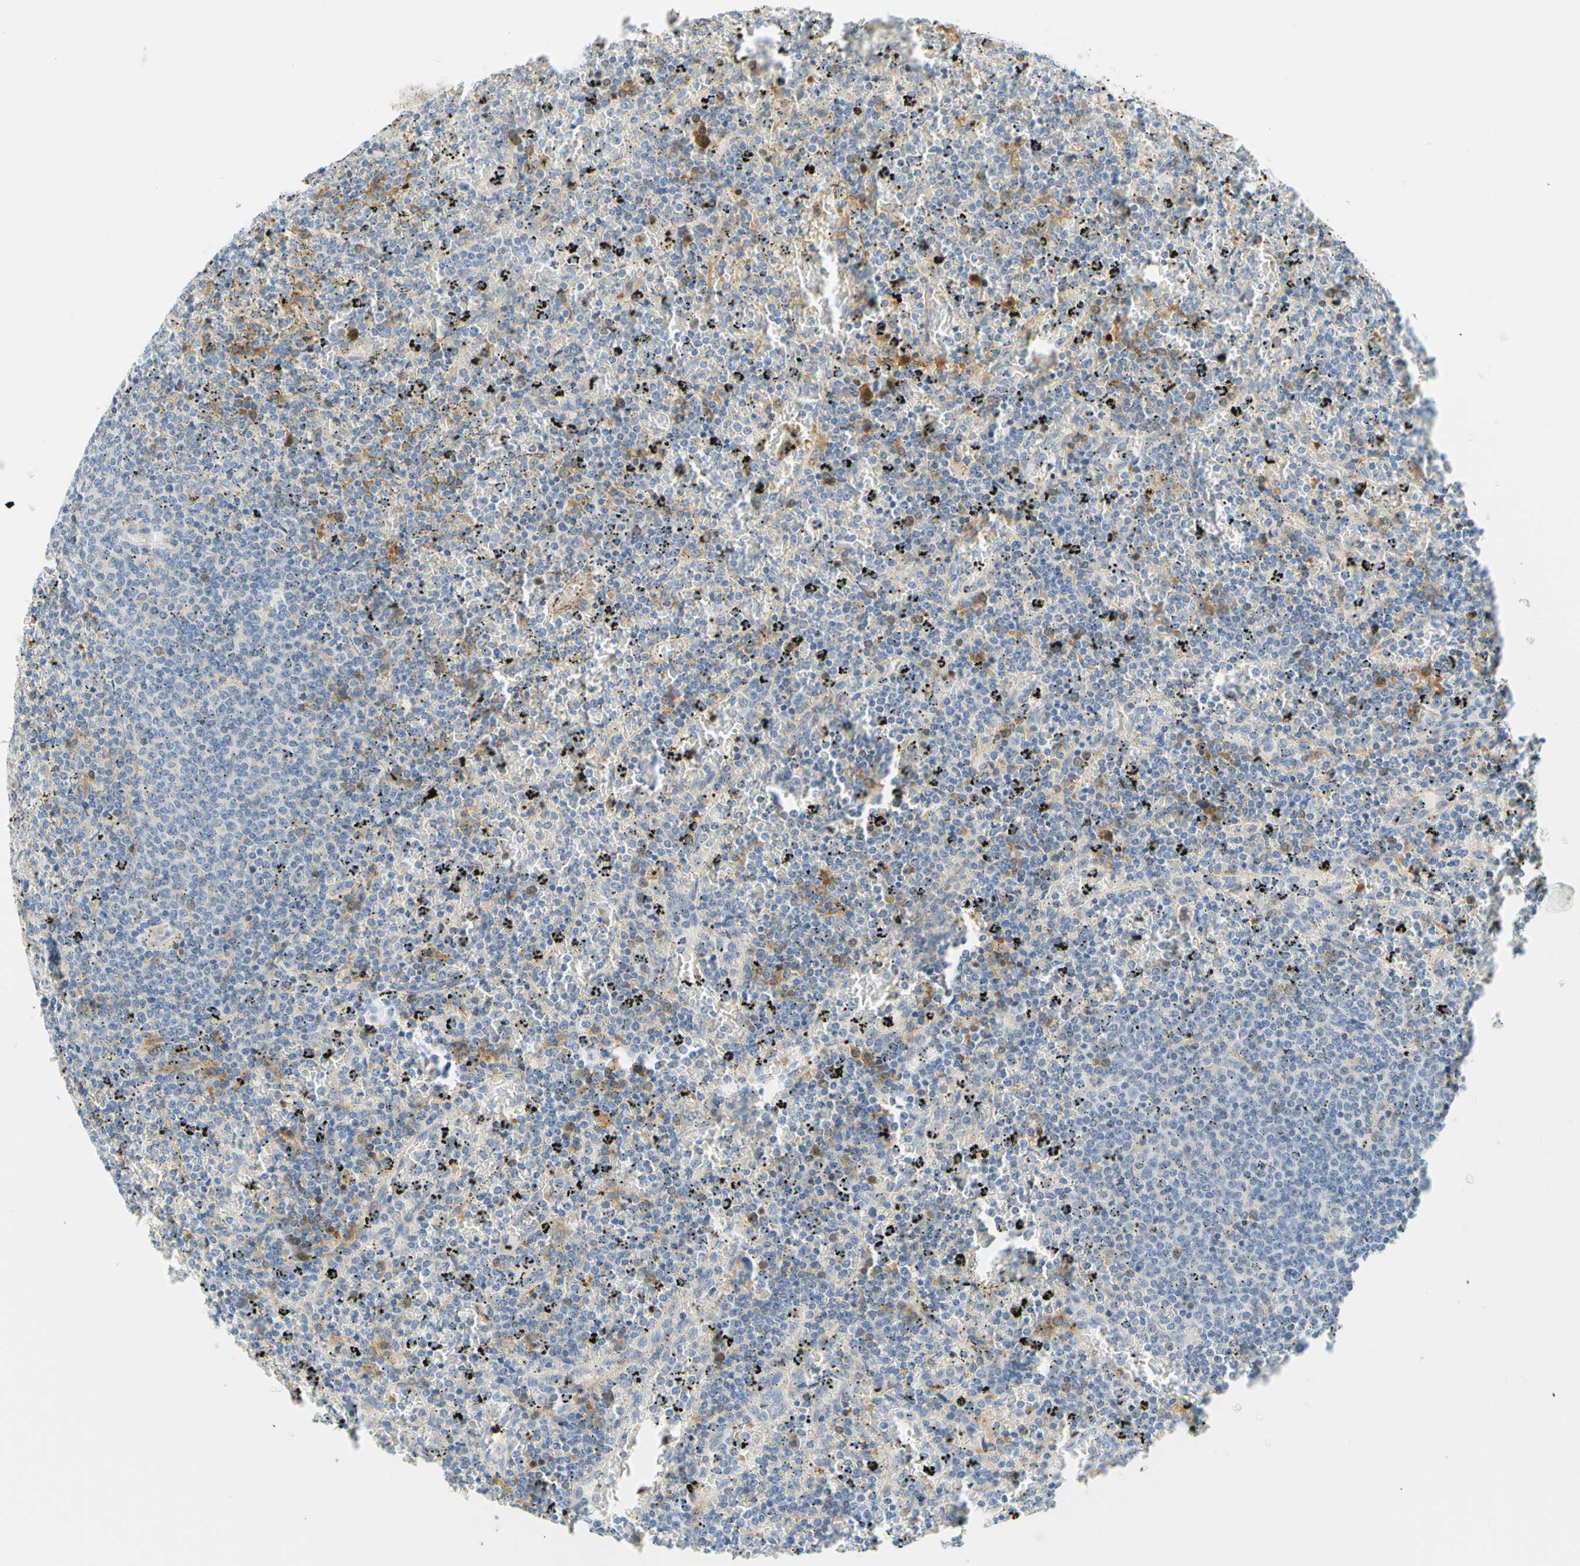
{"staining": {"intensity": "moderate", "quantity": "<25%", "location": "cytoplasmic/membranous"}, "tissue": "lymphoma", "cell_type": "Tumor cells", "image_type": "cancer", "snomed": [{"axis": "morphology", "description": "Malignant lymphoma, non-Hodgkin's type, Low grade"}, {"axis": "topography", "description": "Spleen"}], "caption": "Human lymphoma stained for a protein (brown) displays moderate cytoplasmic/membranous positive staining in approximately <25% of tumor cells.", "gene": "ENTREP2", "patient": {"sex": "female", "age": 77}}